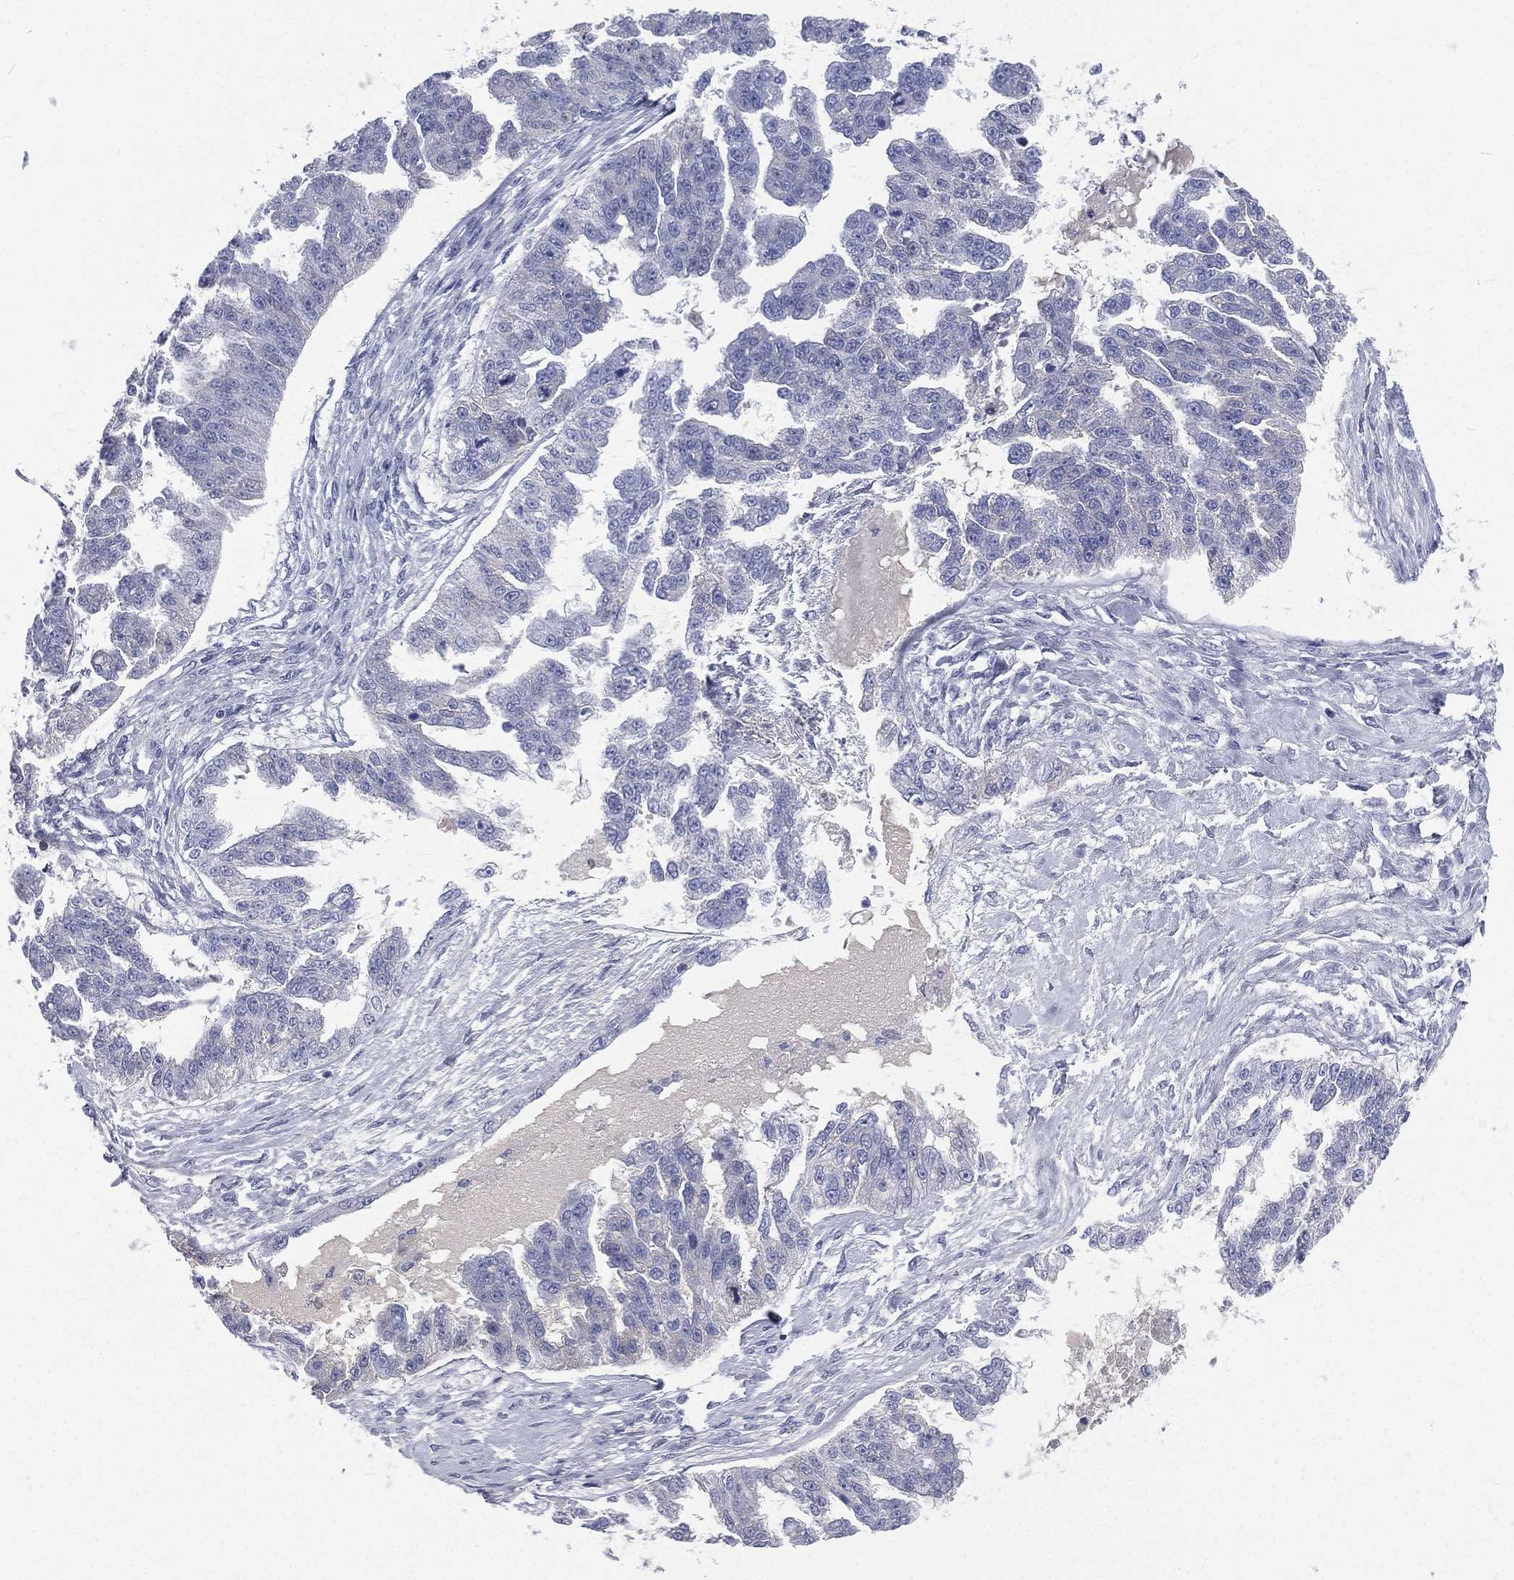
{"staining": {"intensity": "negative", "quantity": "none", "location": "none"}, "tissue": "ovarian cancer", "cell_type": "Tumor cells", "image_type": "cancer", "snomed": [{"axis": "morphology", "description": "Cystadenocarcinoma, serous, NOS"}, {"axis": "topography", "description": "Ovary"}], "caption": "The histopathology image shows no significant expression in tumor cells of ovarian serous cystadenocarcinoma.", "gene": "CD3D", "patient": {"sex": "female", "age": 58}}